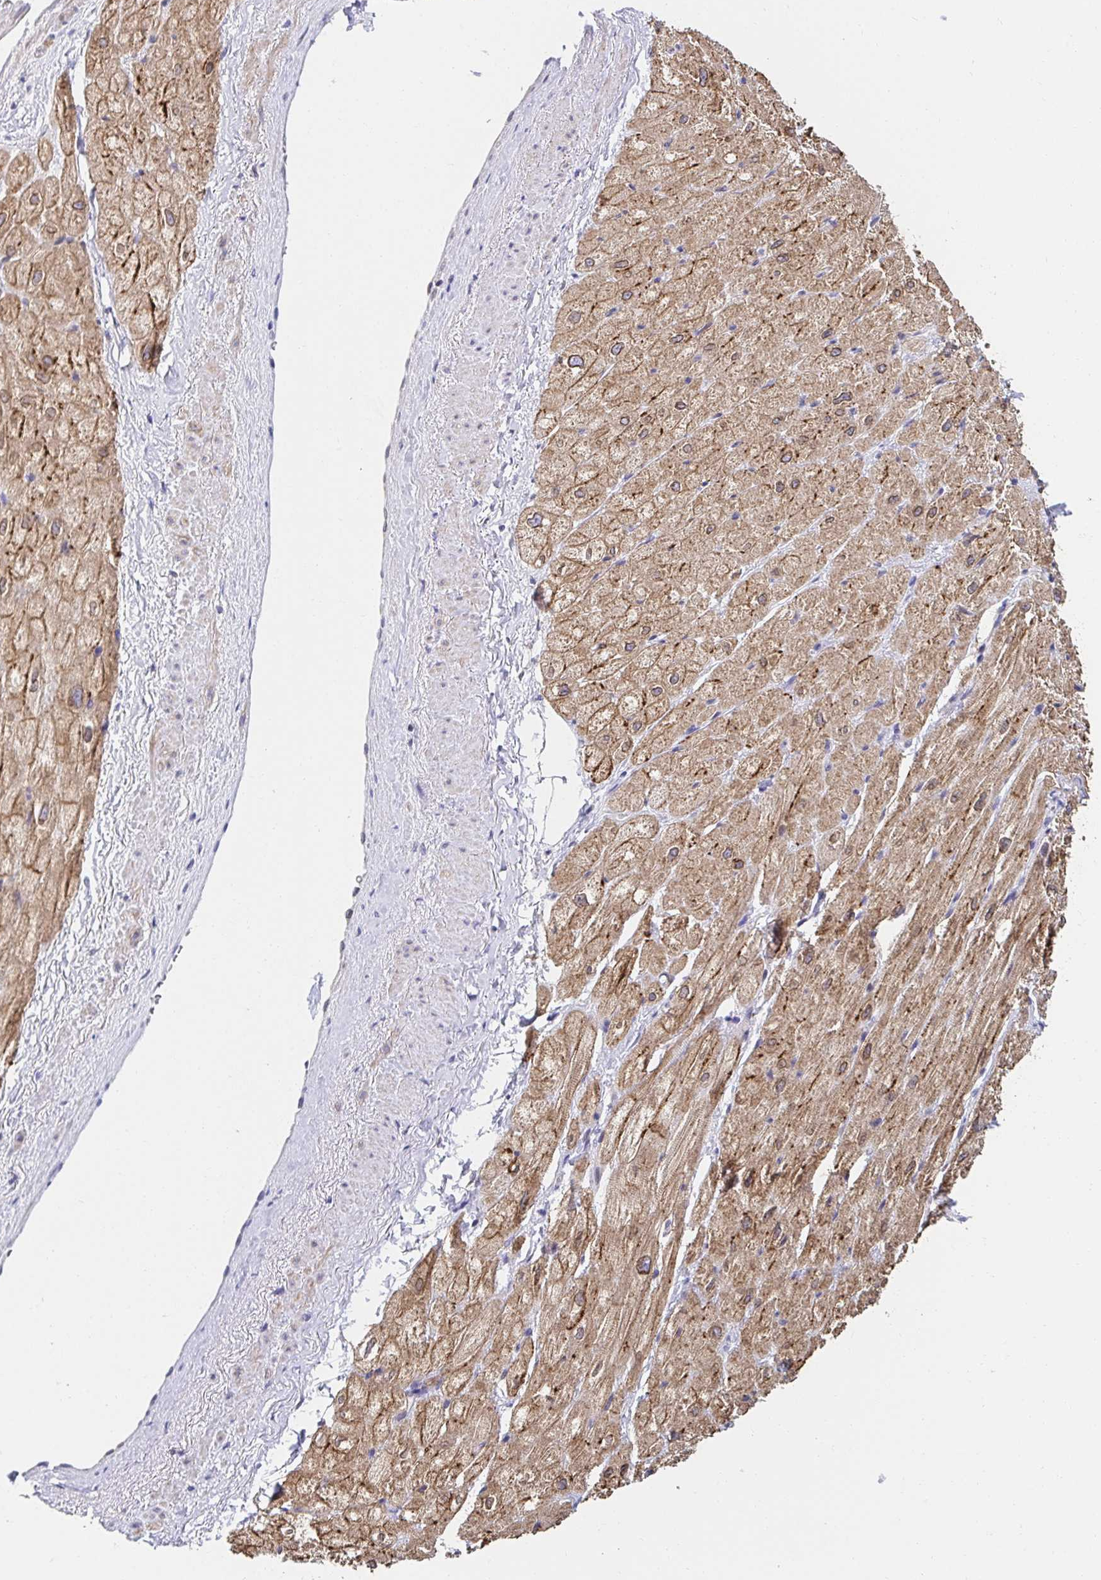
{"staining": {"intensity": "moderate", "quantity": ">75%", "location": "cytoplasmic/membranous"}, "tissue": "heart muscle", "cell_type": "Cardiomyocytes", "image_type": "normal", "snomed": [{"axis": "morphology", "description": "Normal tissue, NOS"}, {"axis": "topography", "description": "Heart"}], "caption": "Protein staining reveals moderate cytoplasmic/membranous staining in approximately >75% of cardiomyocytes in benign heart muscle.", "gene": "AKAP14", "patient": {"sex": "male", "age": 62}}